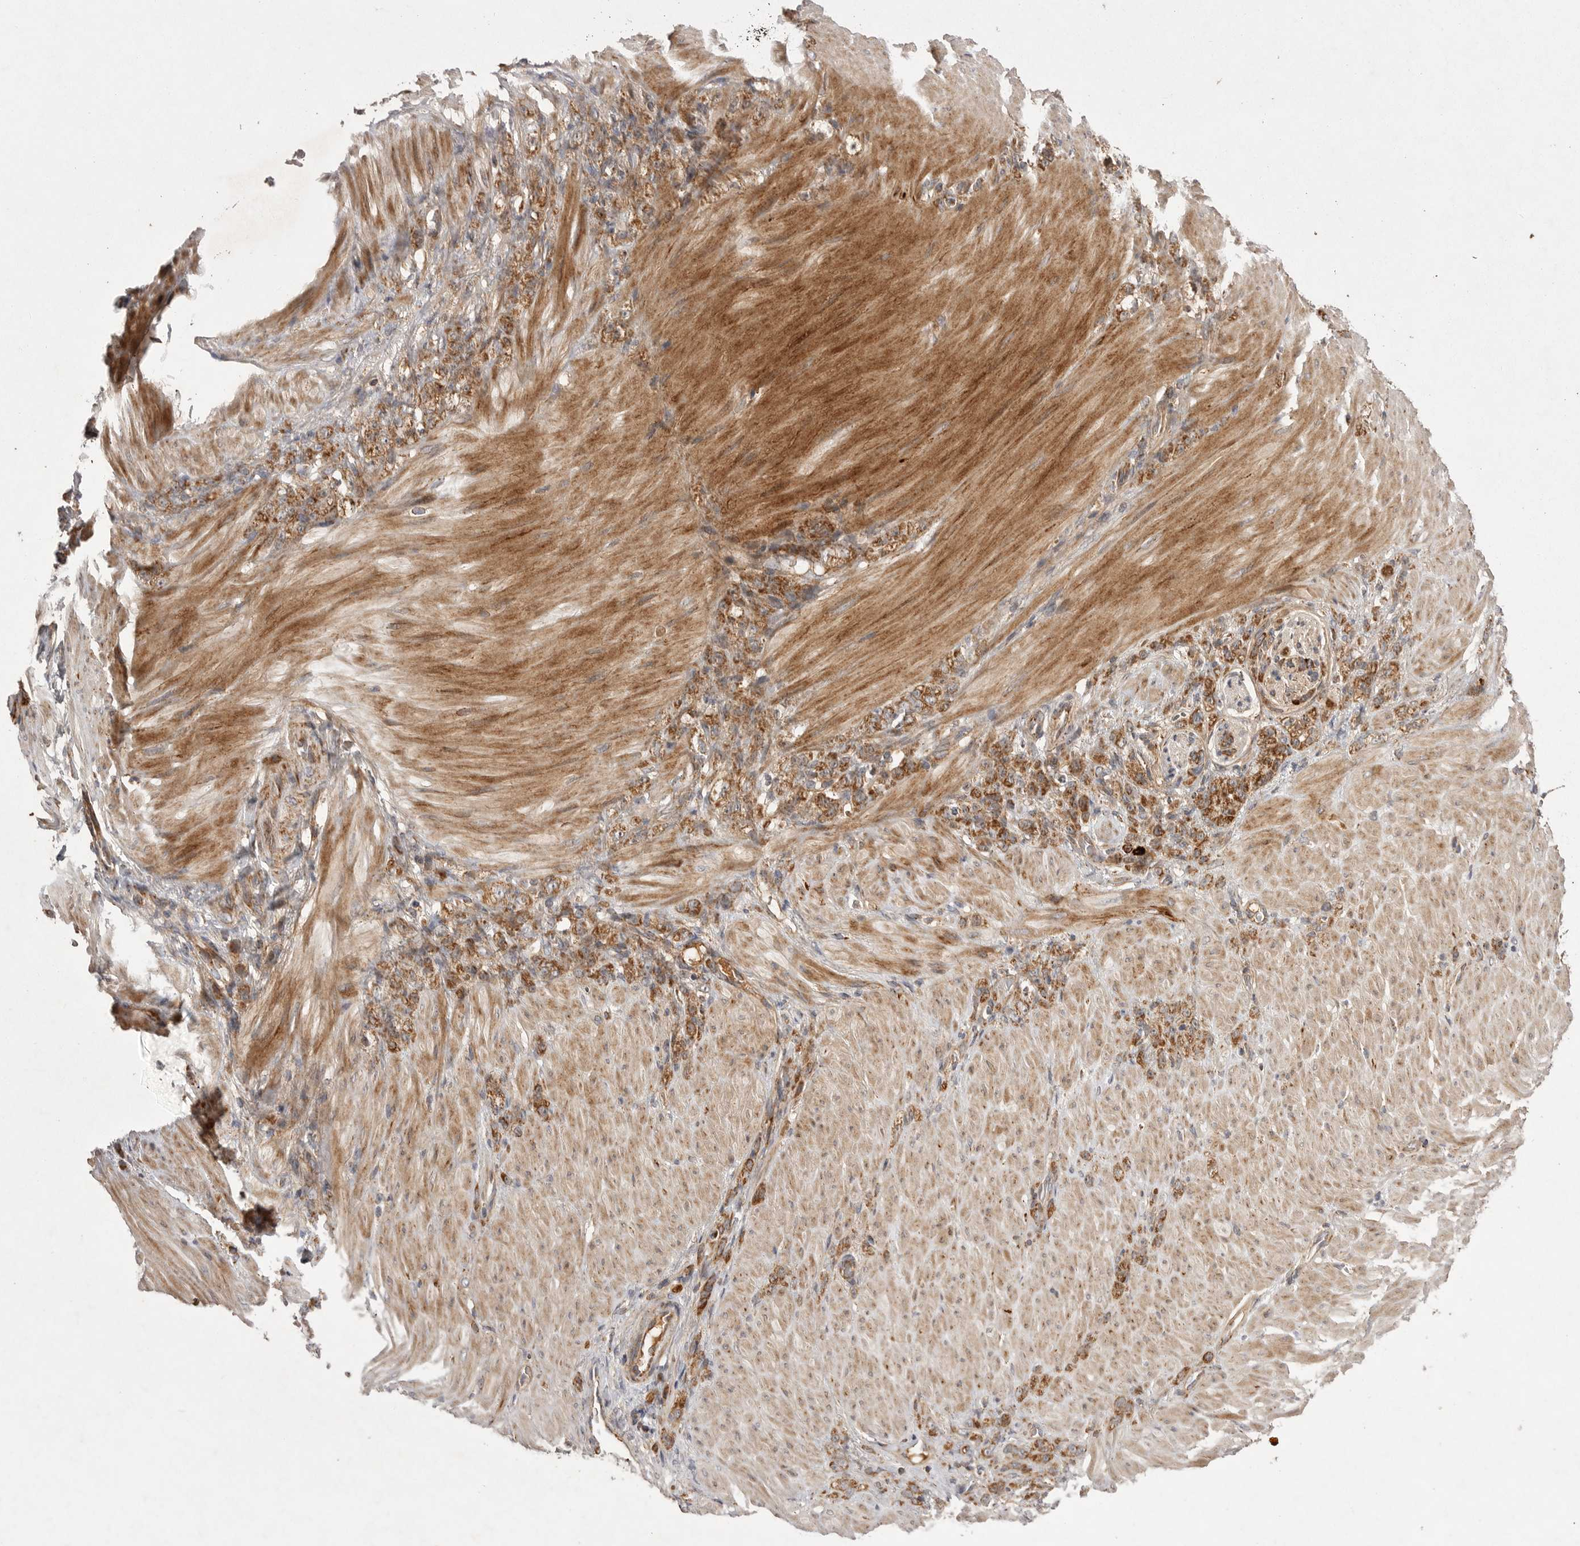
{"staining": {"intensity": "moderate", "quantity": ">75%", "location": "cytoplasmic/membranous"}, "tissue": "stomach cancer", "cell_type": "Tumor cells", "image_type": "cancer", "snomed": [{"axis": "morphology", "description": "Normal tissue, NOS"}, {"axis": "morphology", "description": "Adenocarcinoma, NOS"}, {"axis": "topography", "description": "Stomach"}], "caption": "A brown stain labels moderate cytoplasmic/membranous positivity of a protein in stomach adenocarcinoma tumor cells.", "gene": "KYAT3", "patient": {"sex": "male", "age": 82}}